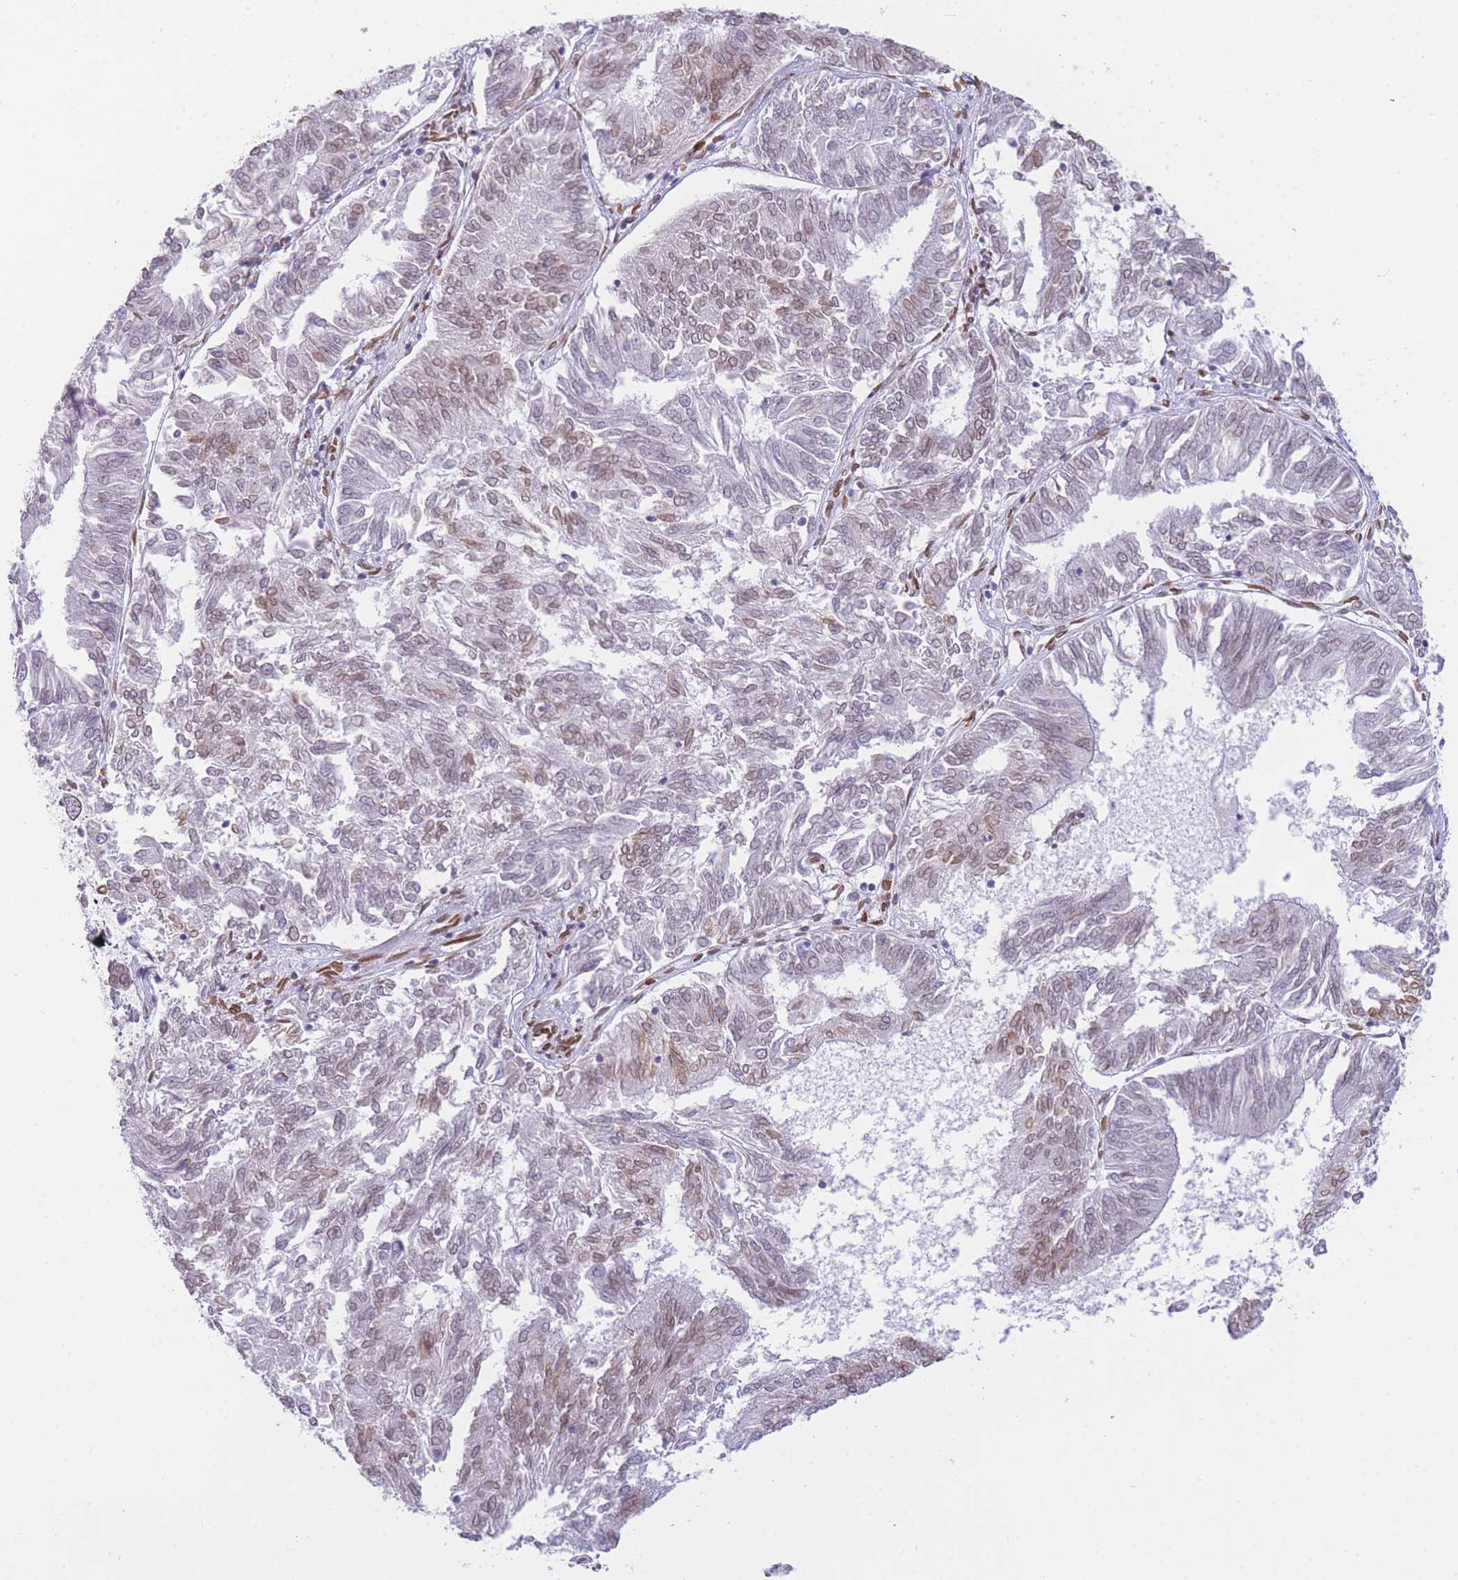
{"staining": {"intensity": "moderate", "quantity": "25%-75%", "location": "nuclear"}, "tissue": "endometrial cancer", "cell_type": "Tumor cells", "image_type": "cancer", "snomed": [{"axis": "morphology", "description": "Adenocarcinoma, NOS"}, {"axis": "topography", "description": "Endometrium"}], "caption": "Immunohistochemical staining of endometrial cancer displays moderate nuclear protein staining in approximately 25%-75% of tumor cells.", "gene": "OR10AD1", "patient": {"sex": "female", "age": 58}}